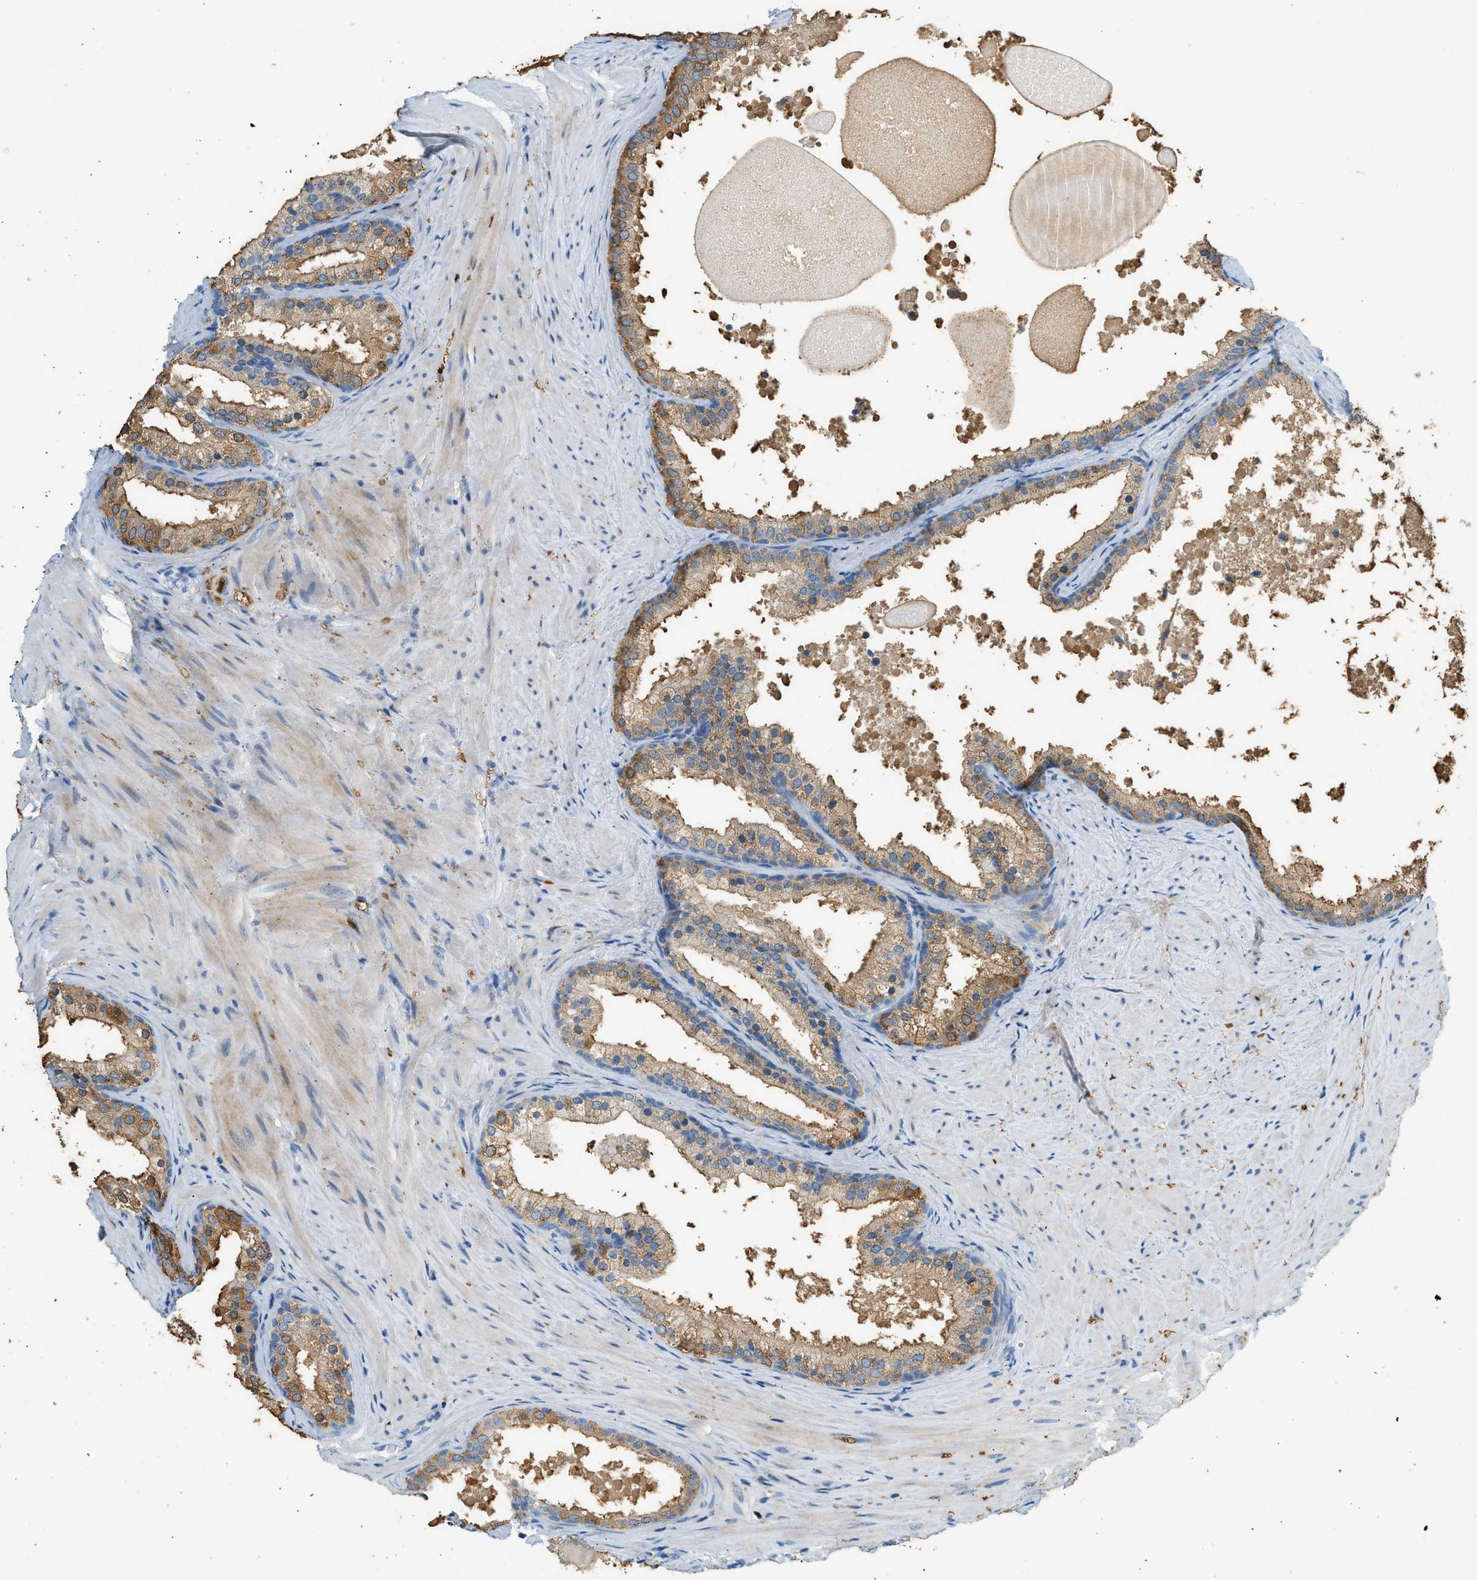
{"staining": {"intensity": "moderate", "quantity": ">75%", "location": "cytoplasmic/membranous"}, "tissue": "prostate cancer", "cell_type": "Tumor cells", "image_type": "cancer", "snomed": [{"axis": "morphology", "description": "Adenocarcinoma, Low grade"}, {"axis": "topography", "description": "Prostate"}], "caption": "A histopathology image showing moderate cytoplasmic/membranous staining in about >75% of tumor cells in prostate adenocarcinoma (low-grade), as visualized by brown immunohistochemical staining.", "gene": "CTSB", "patient": {"sex": "male", "age": 69}}